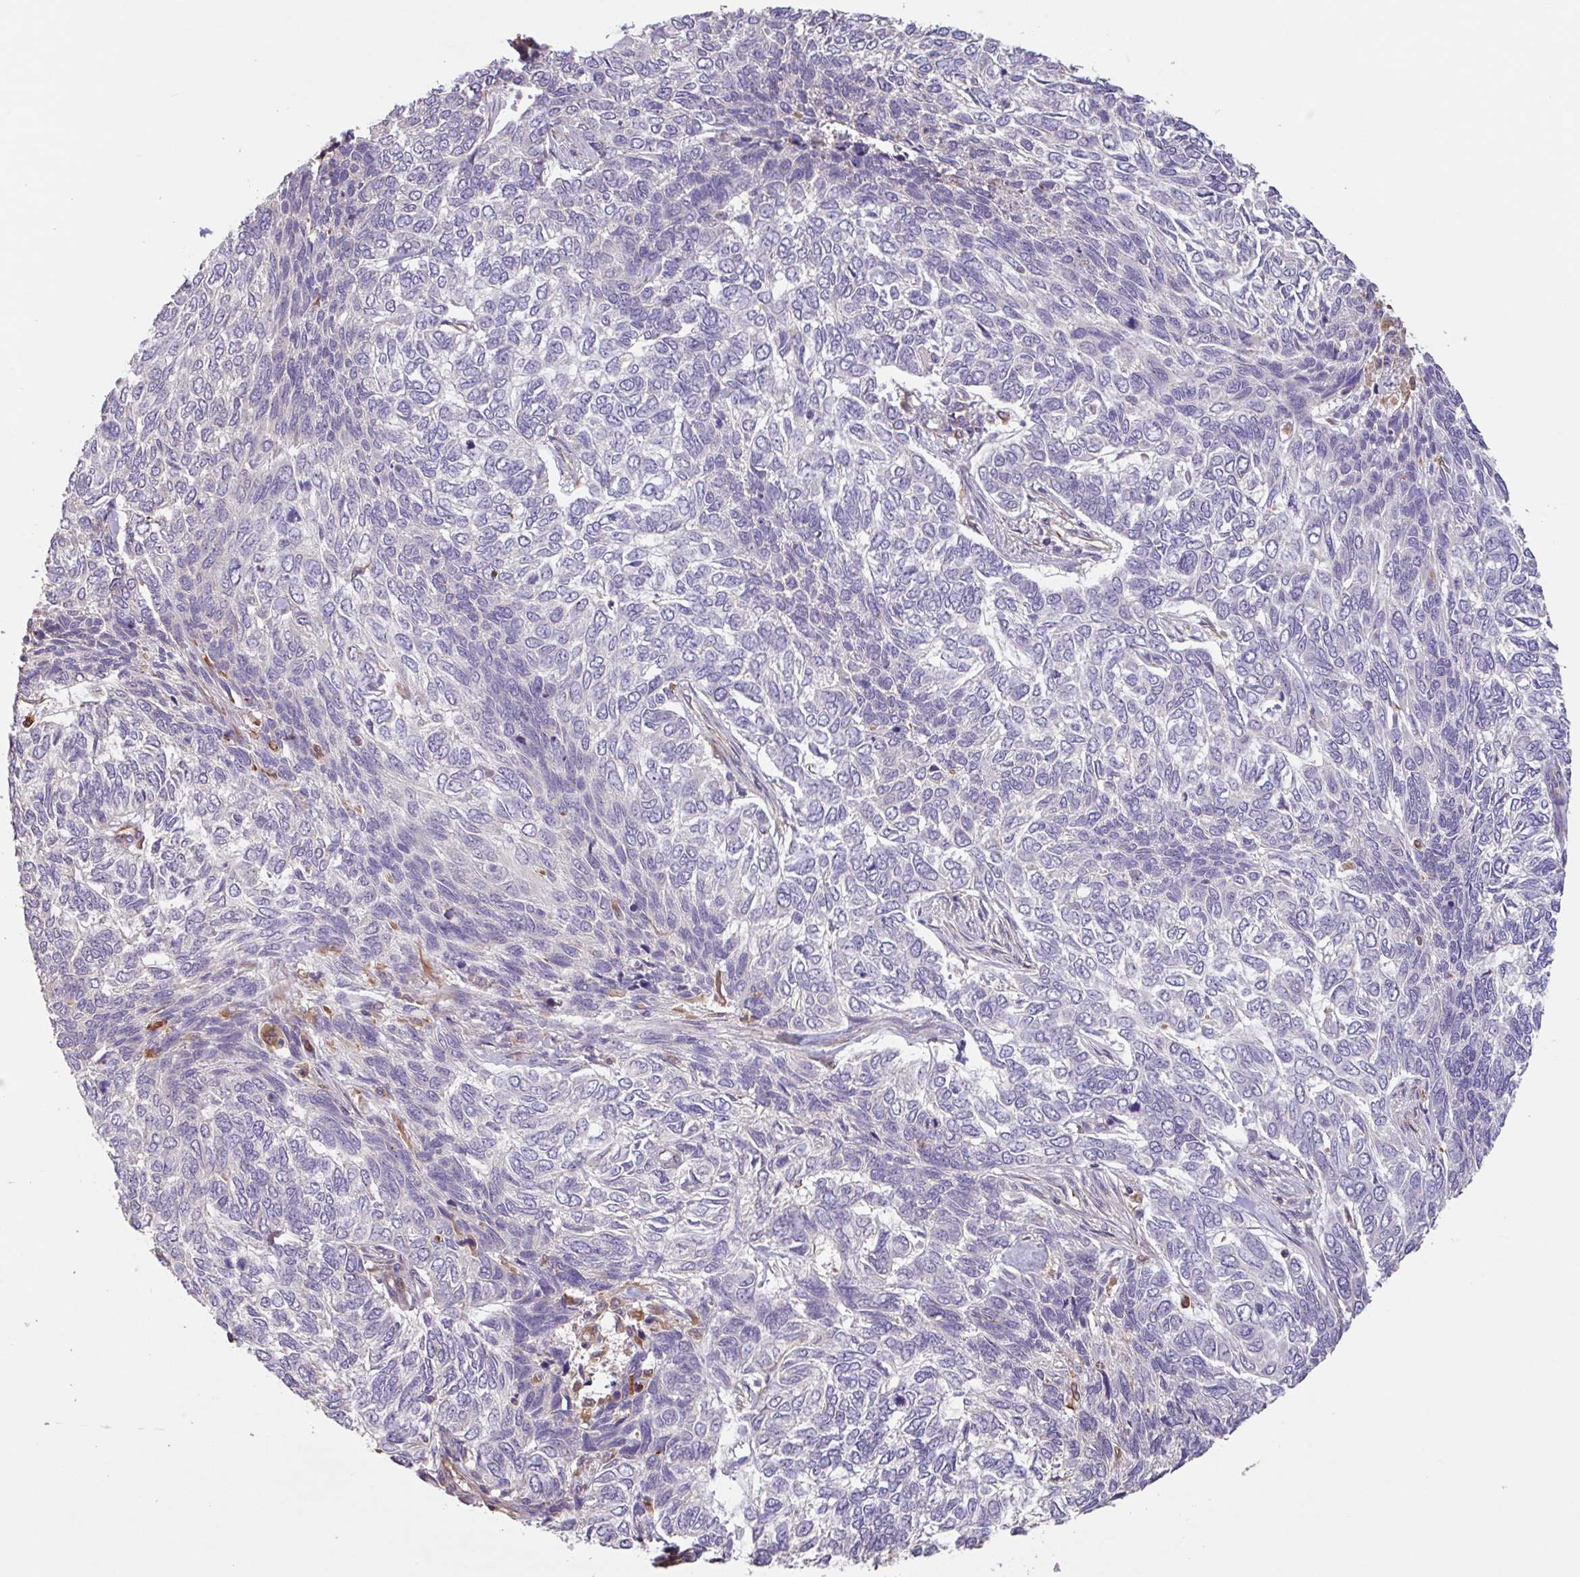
{"staining": {"intensity": "negative", "quantity": "none", "location": "none"}, "tissue": "skin cancer", "cell_type": "Tumor cells", "image_type": "cancer", "snomed": [{"axis": "morphology", "description": "Basal cell carcinoma"}, {"axis": "topography", "description": "Skin"}], "caption": "A photomicrograph of skin basal cell carcinoma stained for a protein exhibits no brown staining in tumor cells.", "gene": "ZNF790", "patient": {"sex": "female", "age": 65}}